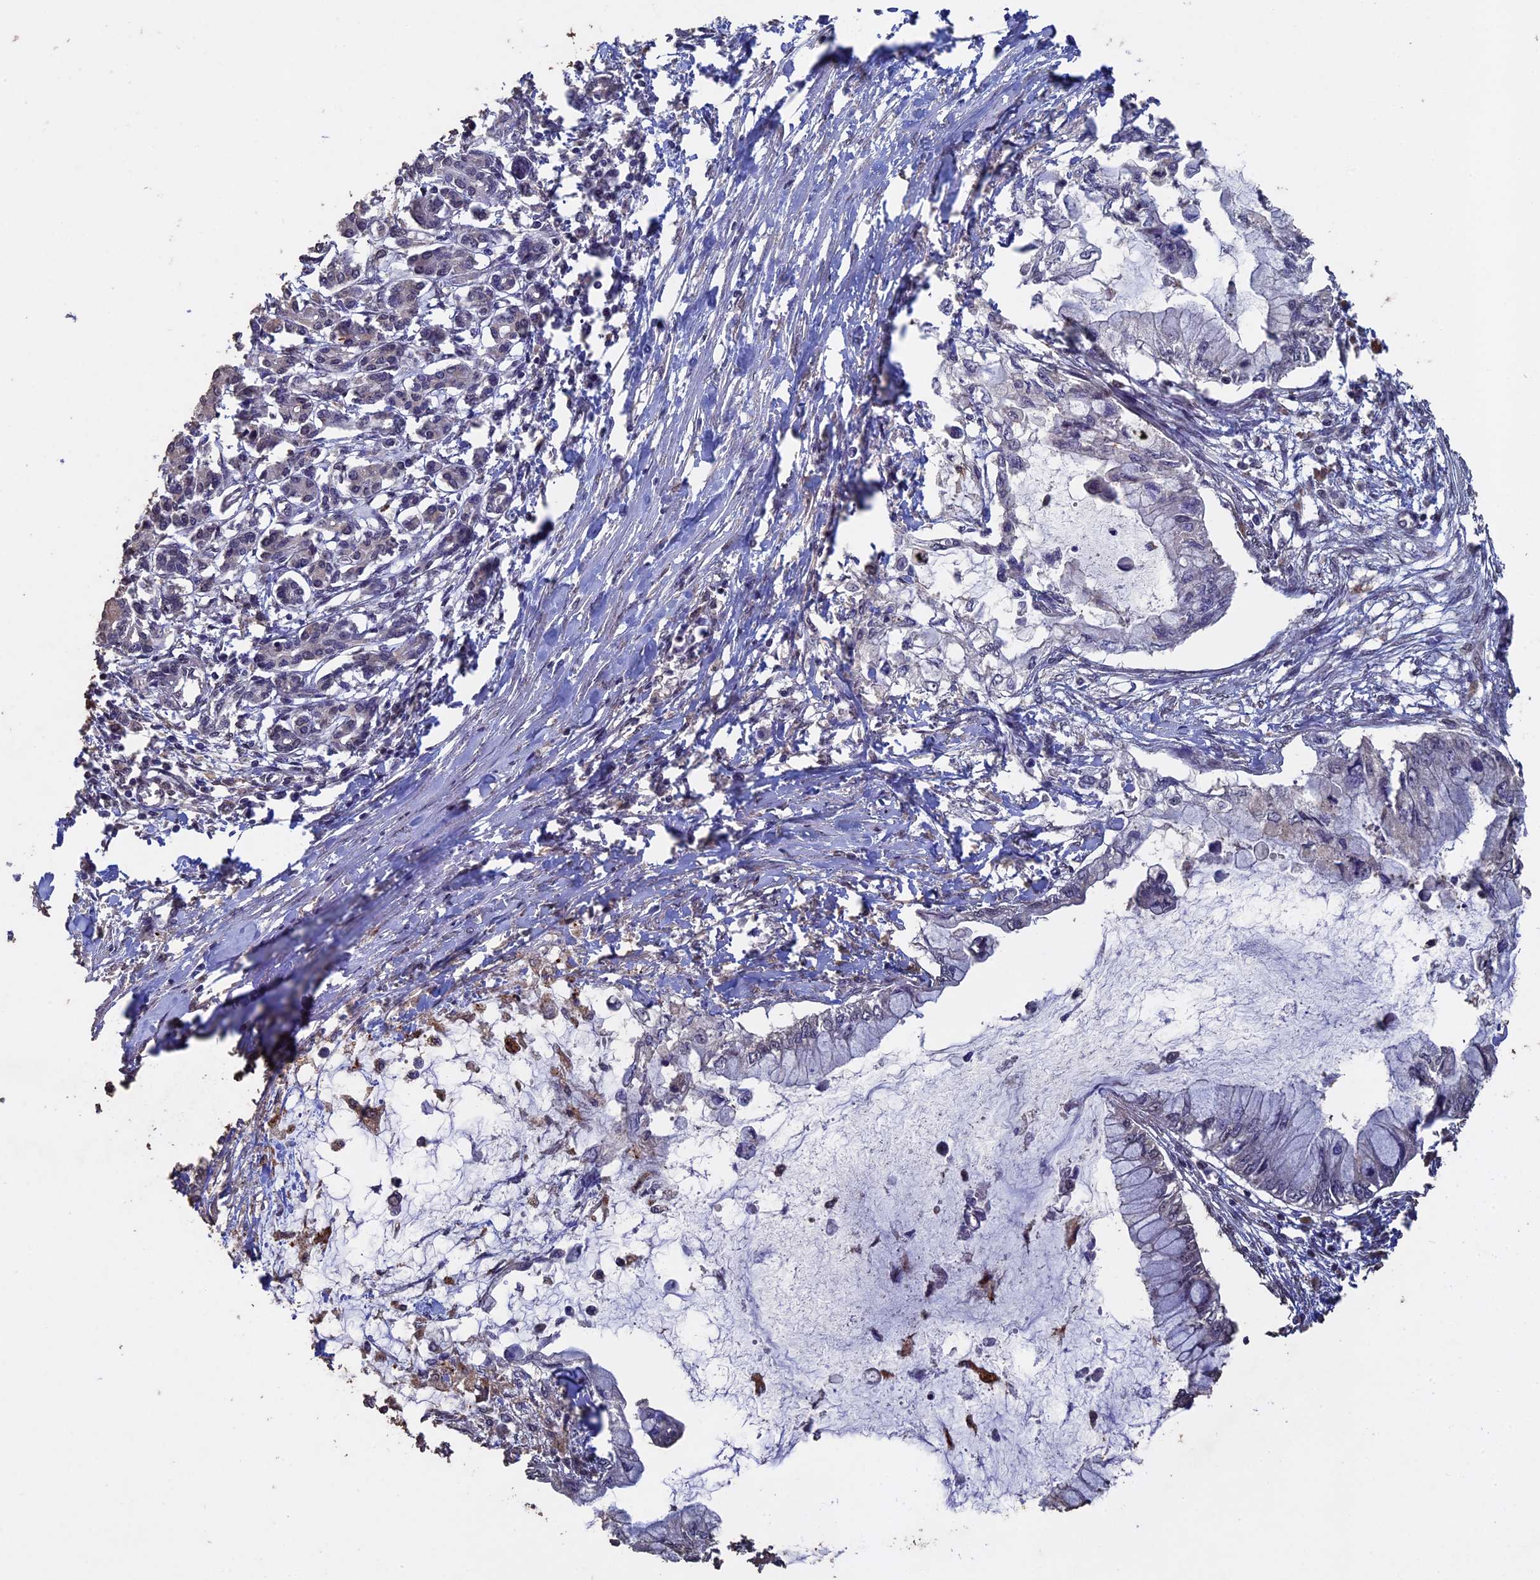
{"staining": {"intensity": "negative", "quantity": "none", "location": "none"}, "tissue": "pancreatic cancer", "cell_type": "Tumor cells", "image_type": "cancer", "snomed": [{"axis": "morphology", "description": "Adenocarcinoma, NOS"}, {"axis": "topography", "description": "Pancreas"}], "caption": "Histopathology image shows no significant protein expression in tumor cells of adenocarcinoma (pancreatic).", "gene": "HUNK", "patient": {"sex": "male", "age": 48}}